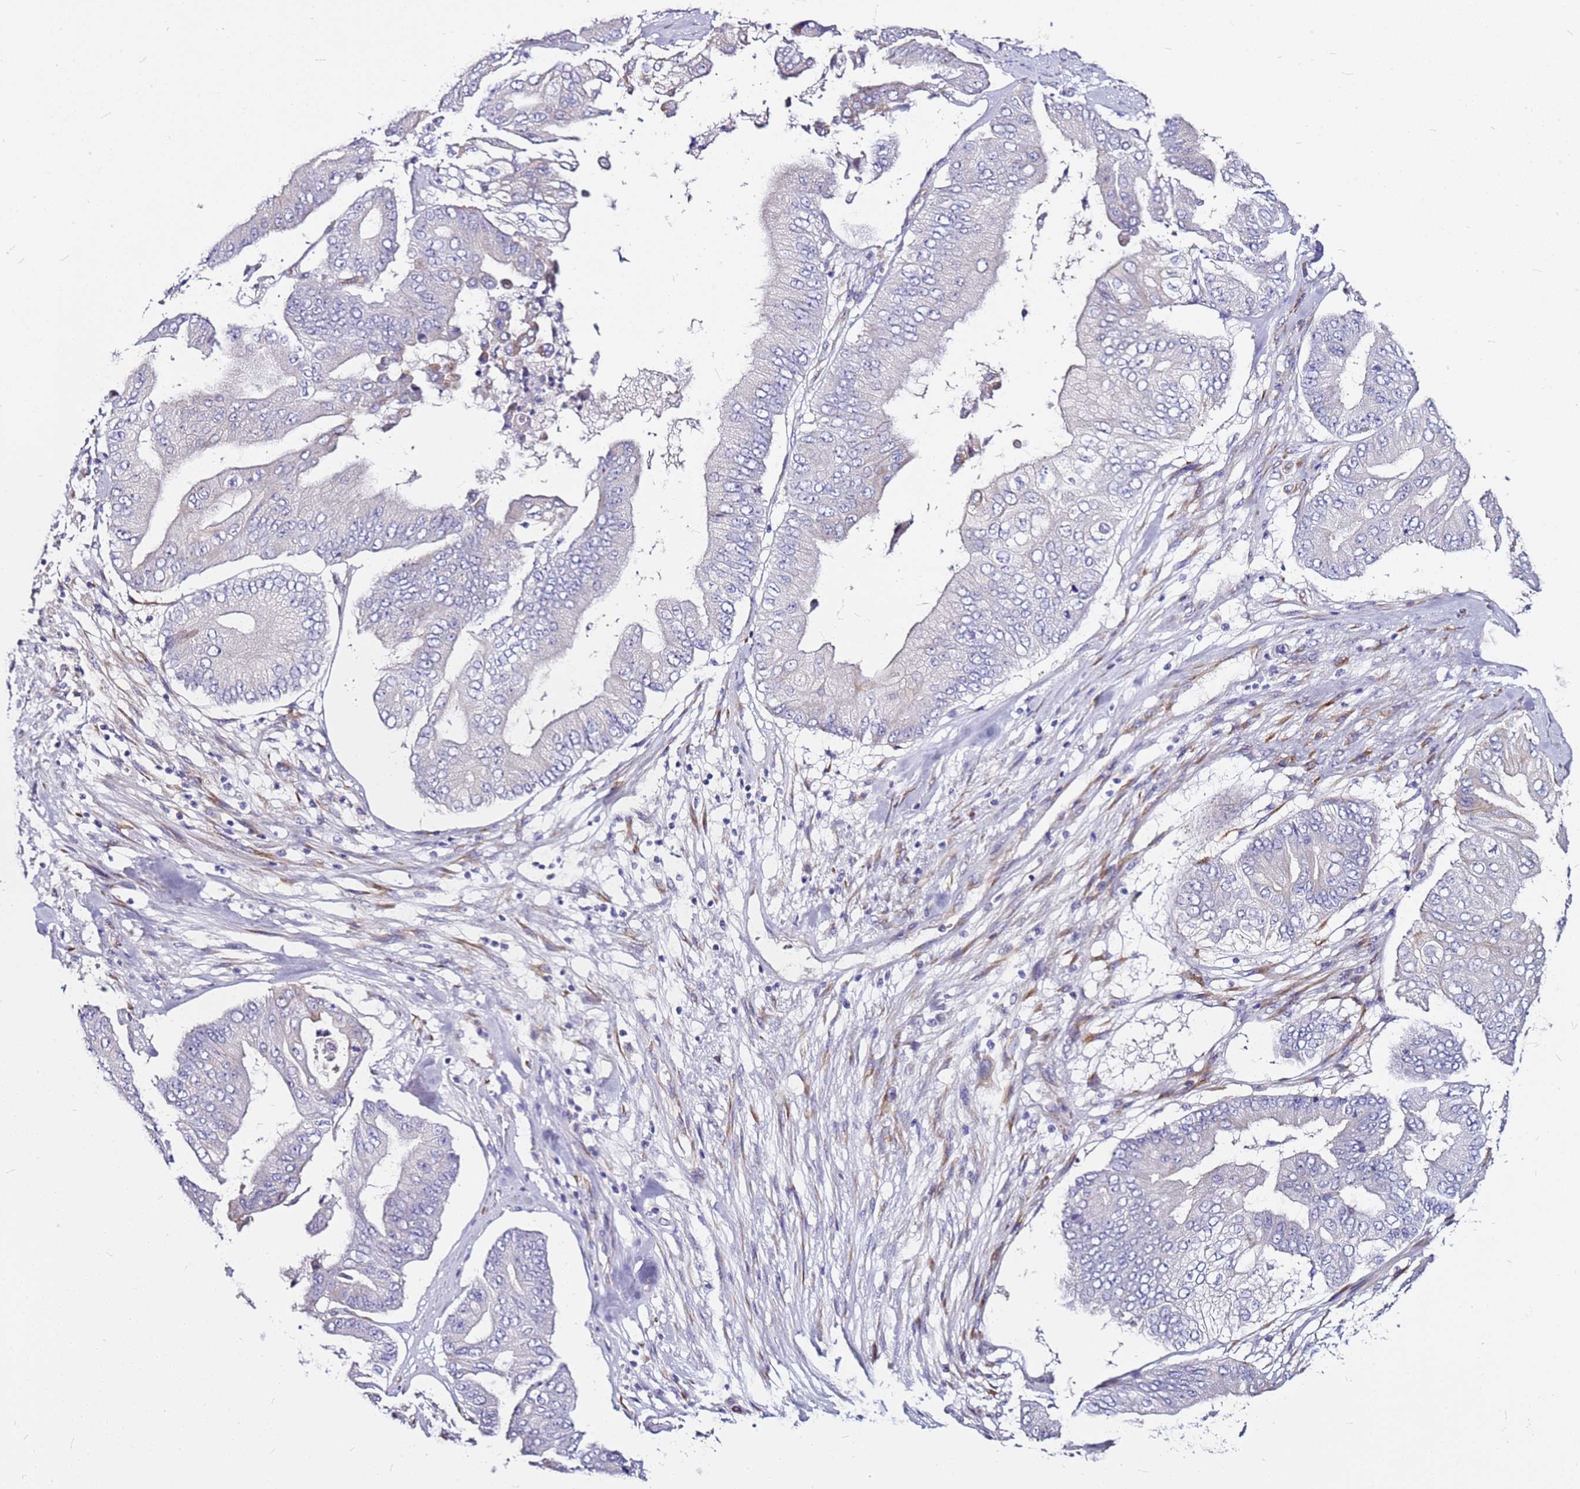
{"staining": {"intensity": "negative", "quantity": "none", "location": "none"}, "tissue": "pancreatic cancer", "cell_type": "Tumor cells", "image_type": "cancer", "snomed": [{"axis": "morphology", "description": "Adenocarcinoma, NOS"}, {"axis": "topography", "description": "Pancreas"}], "caption": "DAB (3,3'-diaminobenzidine) immunohistochemical staining of pancreatic adenocarcinoma demonstrates no significant positivity in tumor cells. (DAB IHC, high magnification).", "gene": "CASD1", "patient": {"sex": "female", "age": 77}}